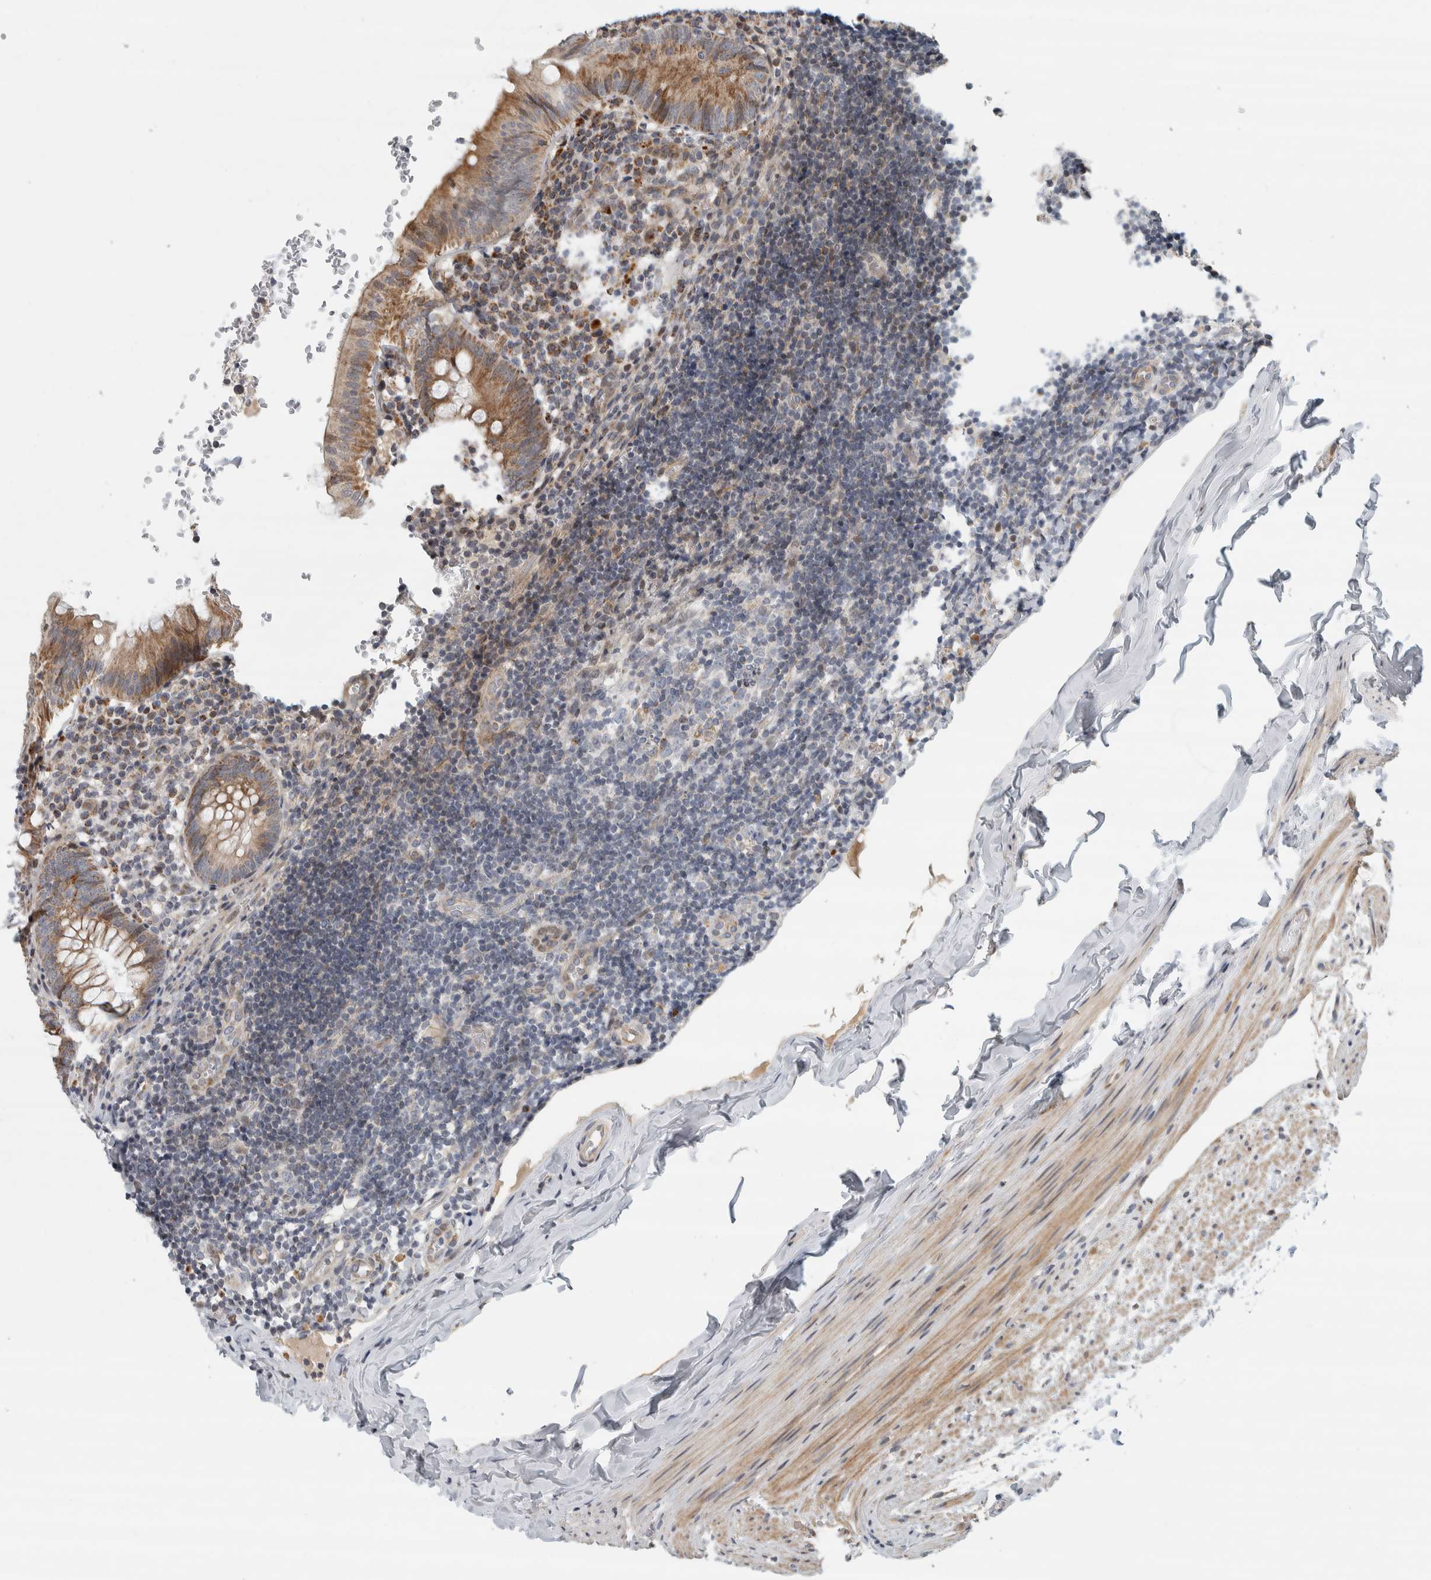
{"staining": {"intensity": "moderate", "quantity": ">75%", "location": "cytoplasmic/membranous"}, "tissue": "appendix", "cell_type": "Glandular cells", "image_type": "normal", "snomed": [{"axis": "morphology", "description": "Normal tissue, NOS"}, {"axis": "topography", "description": "Appendix"}], "caption": "Glandular cells exhibit moderate cytoplasmic/membranous staining in about >75% of cells in benign appendix. Nuclei are stained in blue.", "gene": "AFP", "patient": {"sex": "male", "age": 8}}